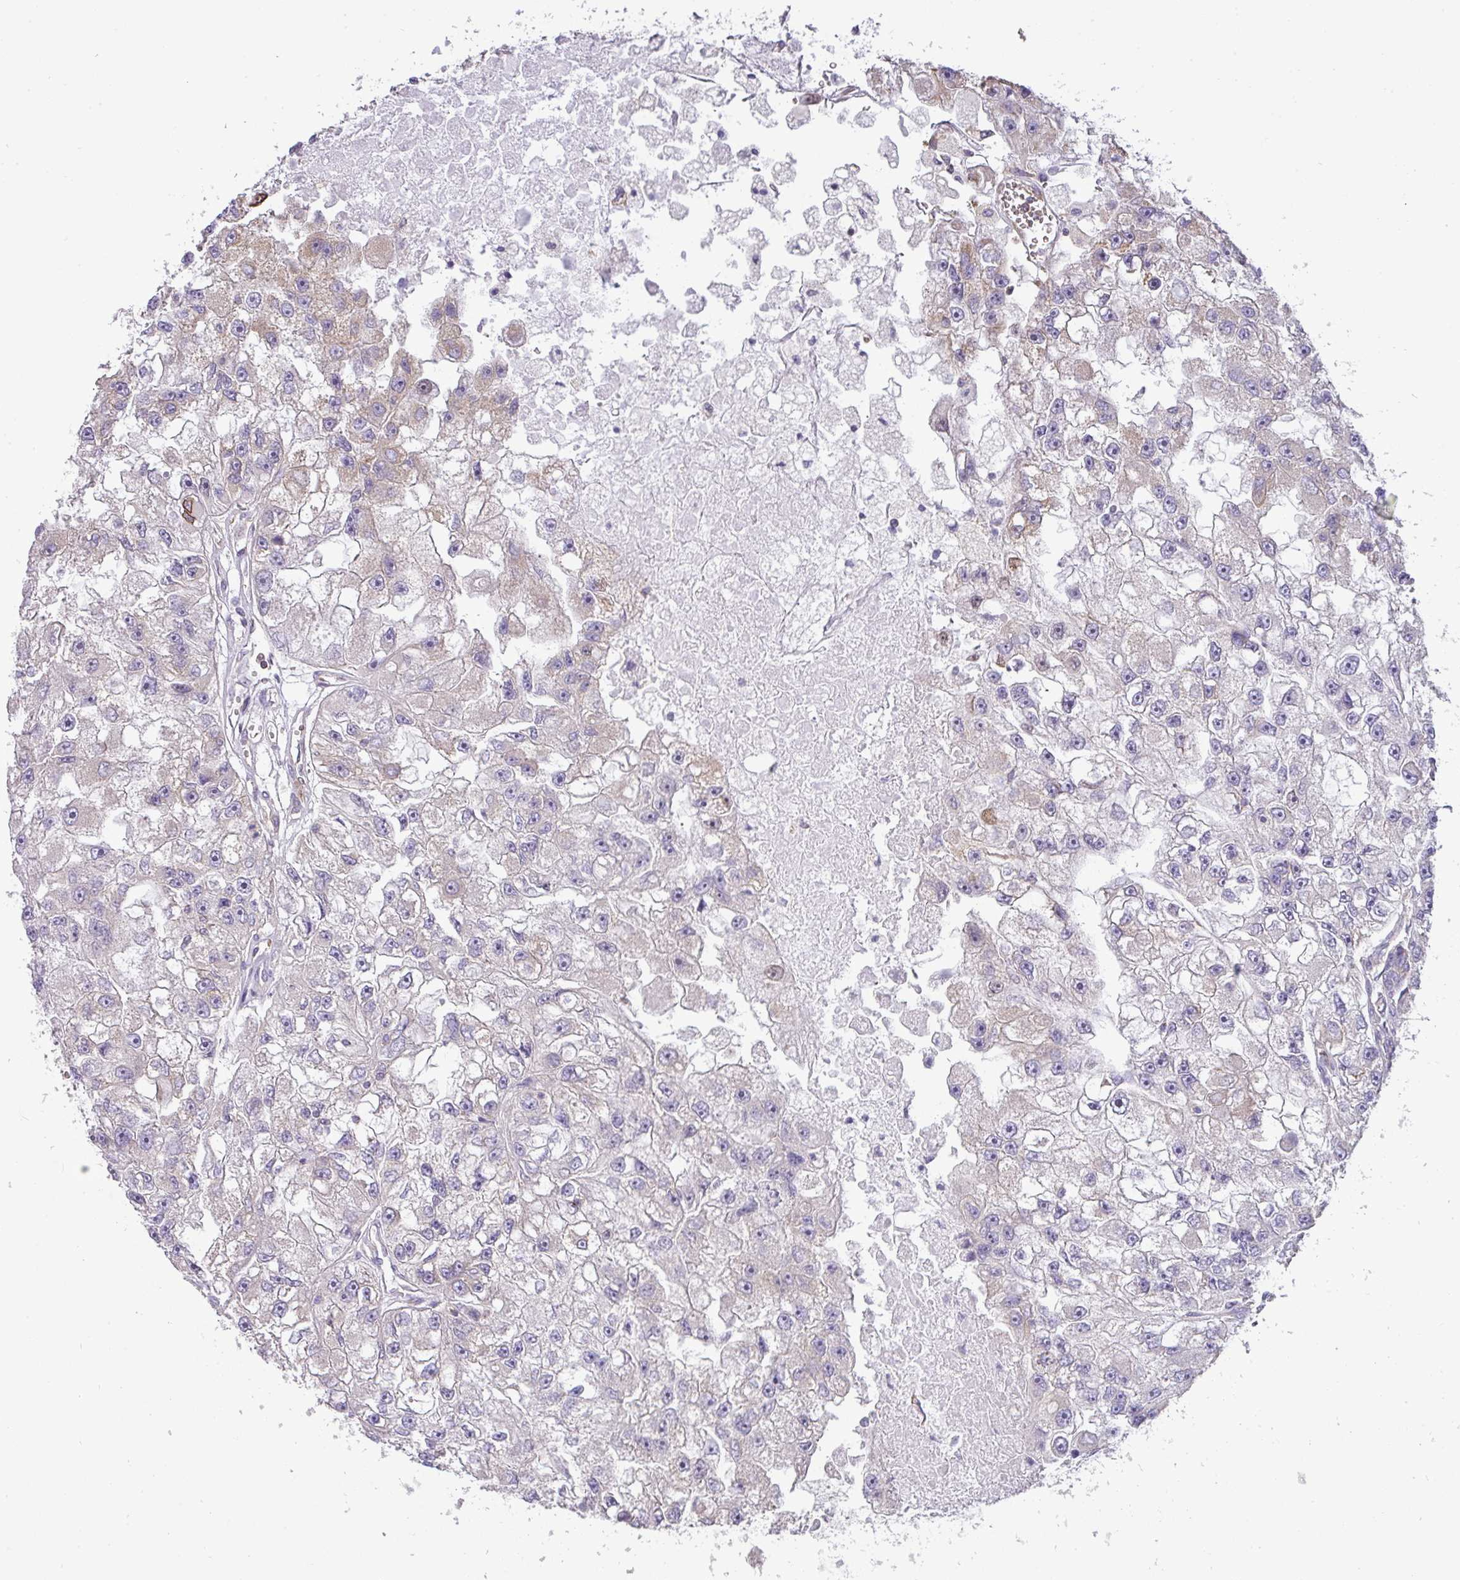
{"staining": {"intensity": "weak", "quantity": "<25%", "location": "cytoplasmic/membranous"}, "tissue": "renal cancer", "cell_type": "Tumor cells", "image_type": "cancer", "snomed": [{"axis": "morphology", "description": "Adenocarcinoma, NOS"}, {"axis": "topography", "description": "Kidney"}], "caption": "DAB immunohistochemical staining of adenocarcinoma (renal) displays no significant staining in tumor cells.", "gene": "ZNF211", "patient": {"sex": "male", "age": 63}}